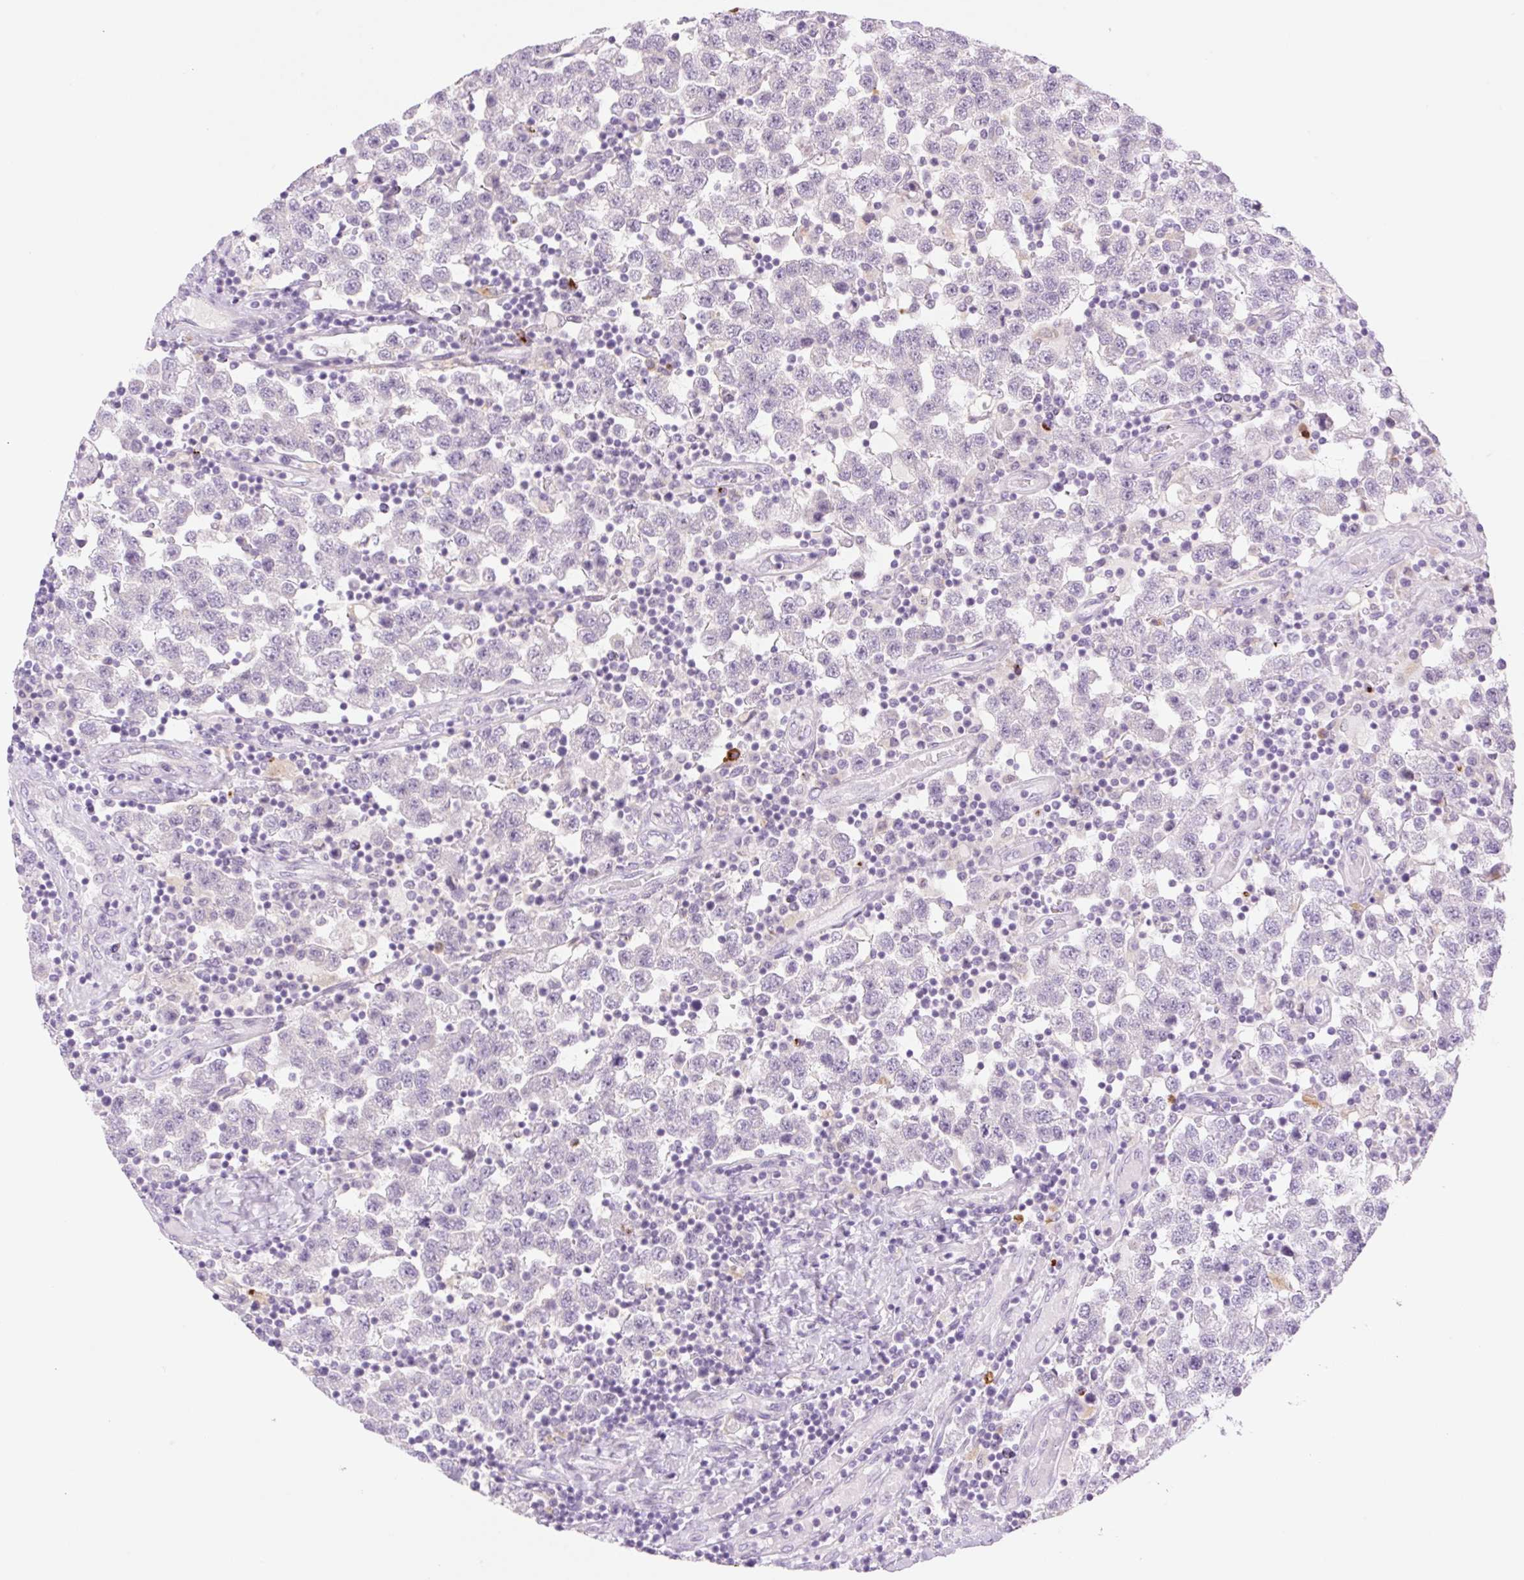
{"staining": {"intensity": "negative", "quantity": "none", "location": "none"}, "tissue": "testis cancer", "cell_type": "Tumor cells", "image_type": "cancer", "snomed": [{"axis": "morphology", "description": "Seminoma, NOS"}, {"axis": "topography", "description": "Testis"}], "caption": "DAB immunohistochemical staining of human testis cancer shows no significant staining in tumor cells.", "gene": "SPRYD4", "patient": {"sex": "male", "age": 34}}